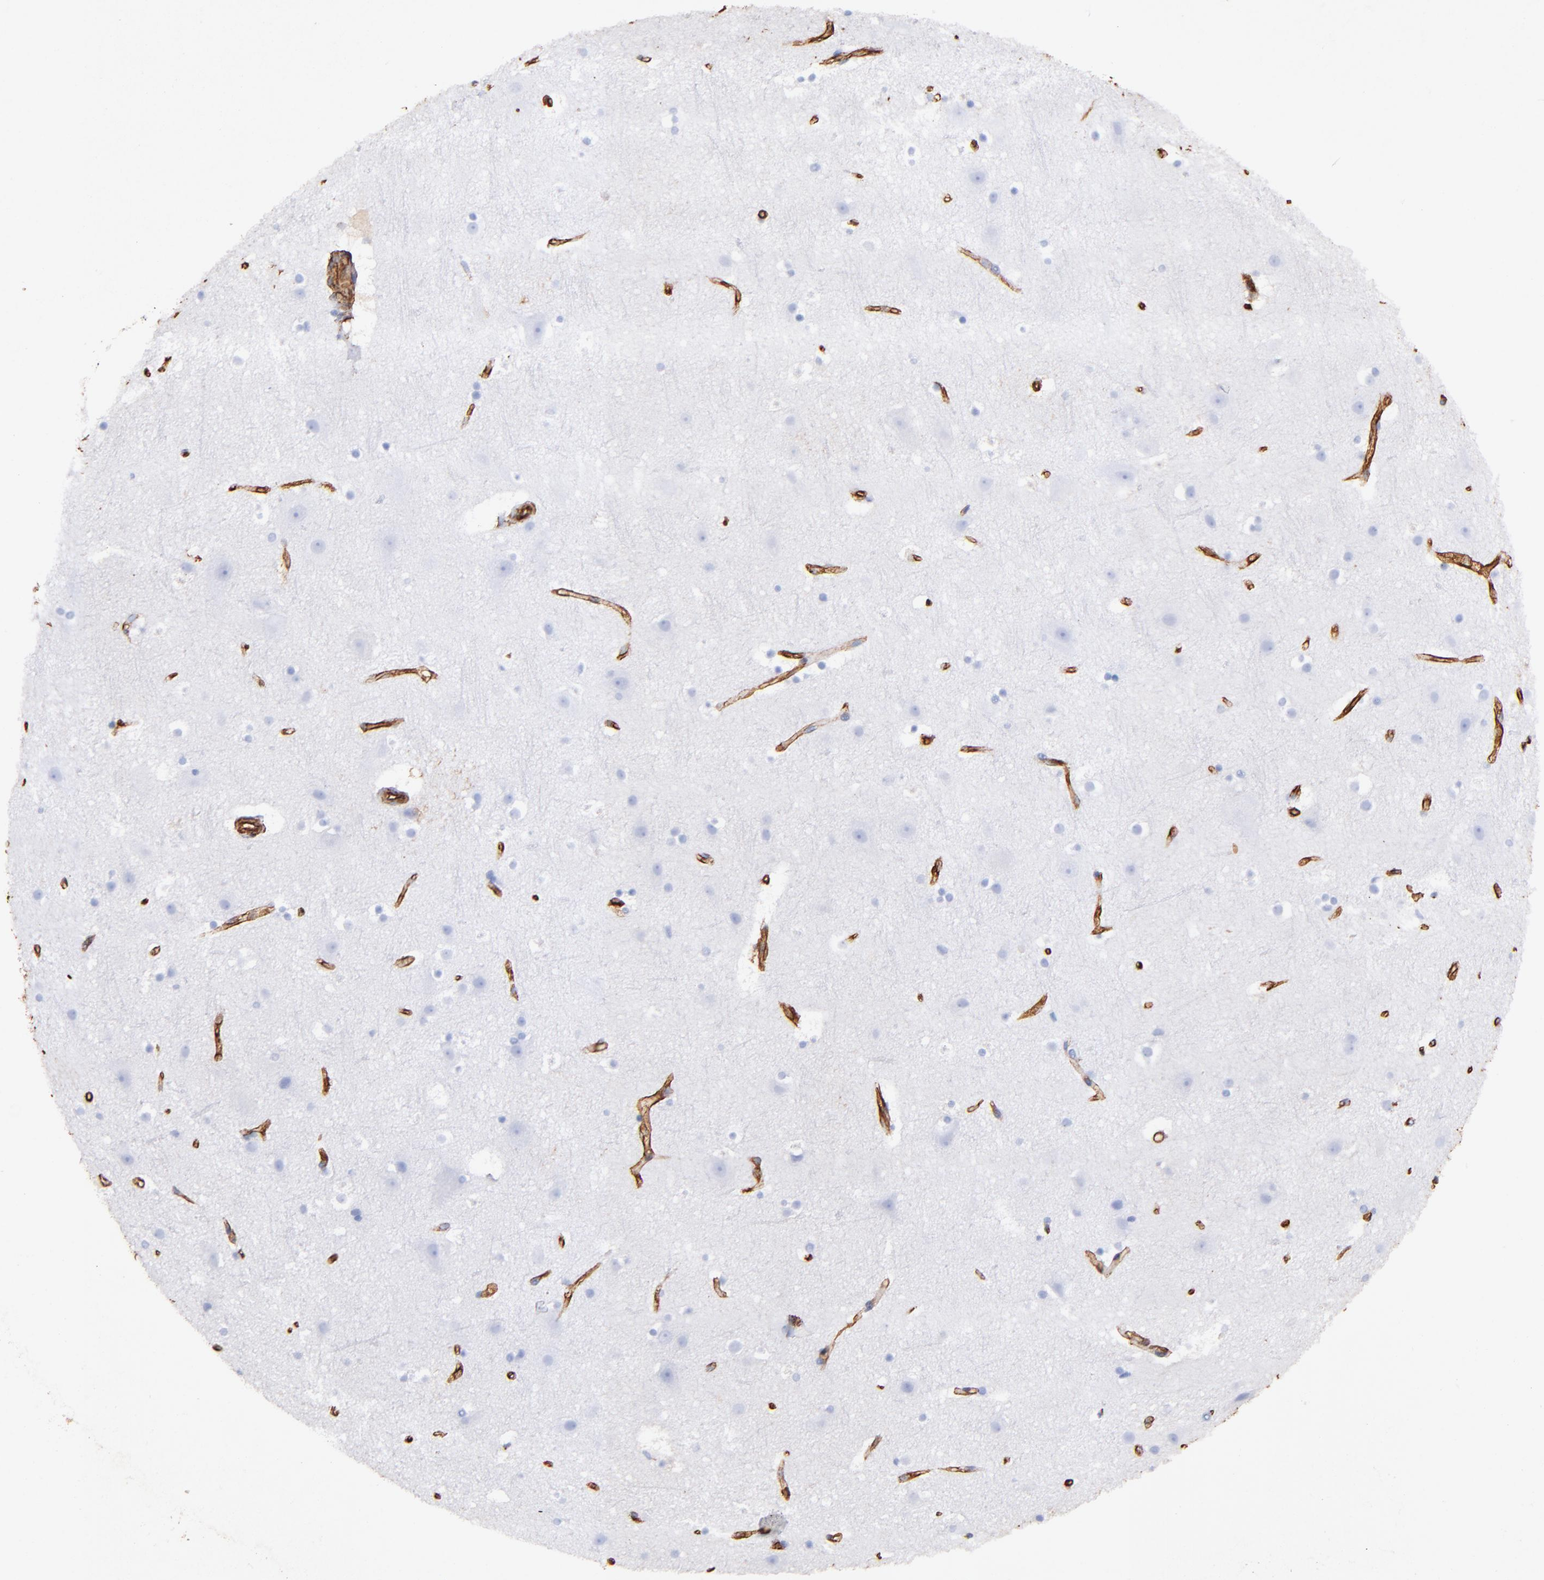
{"staining": {"intensity": "strong", "quantity": ">75%", "location": "cytoplasmic/membranous"}, "tissue": "cerebral cortex", "cell_type": "Endothelial cells", "image_type": "normal", "snomed": [{"axis": "morphology", "description": "Normal tissue, NOS"}, {"axis": "topography", "description": "Cerebral cortex"}], "caption": "Immunohistochemical staining of benign human cerebral cortex displays >75% levels of strong cytoplasmic/membranous protein expression in about >75% of endothelial cells.", "gene": "VIM", "patient": {"sex": "male", "age": 45}}